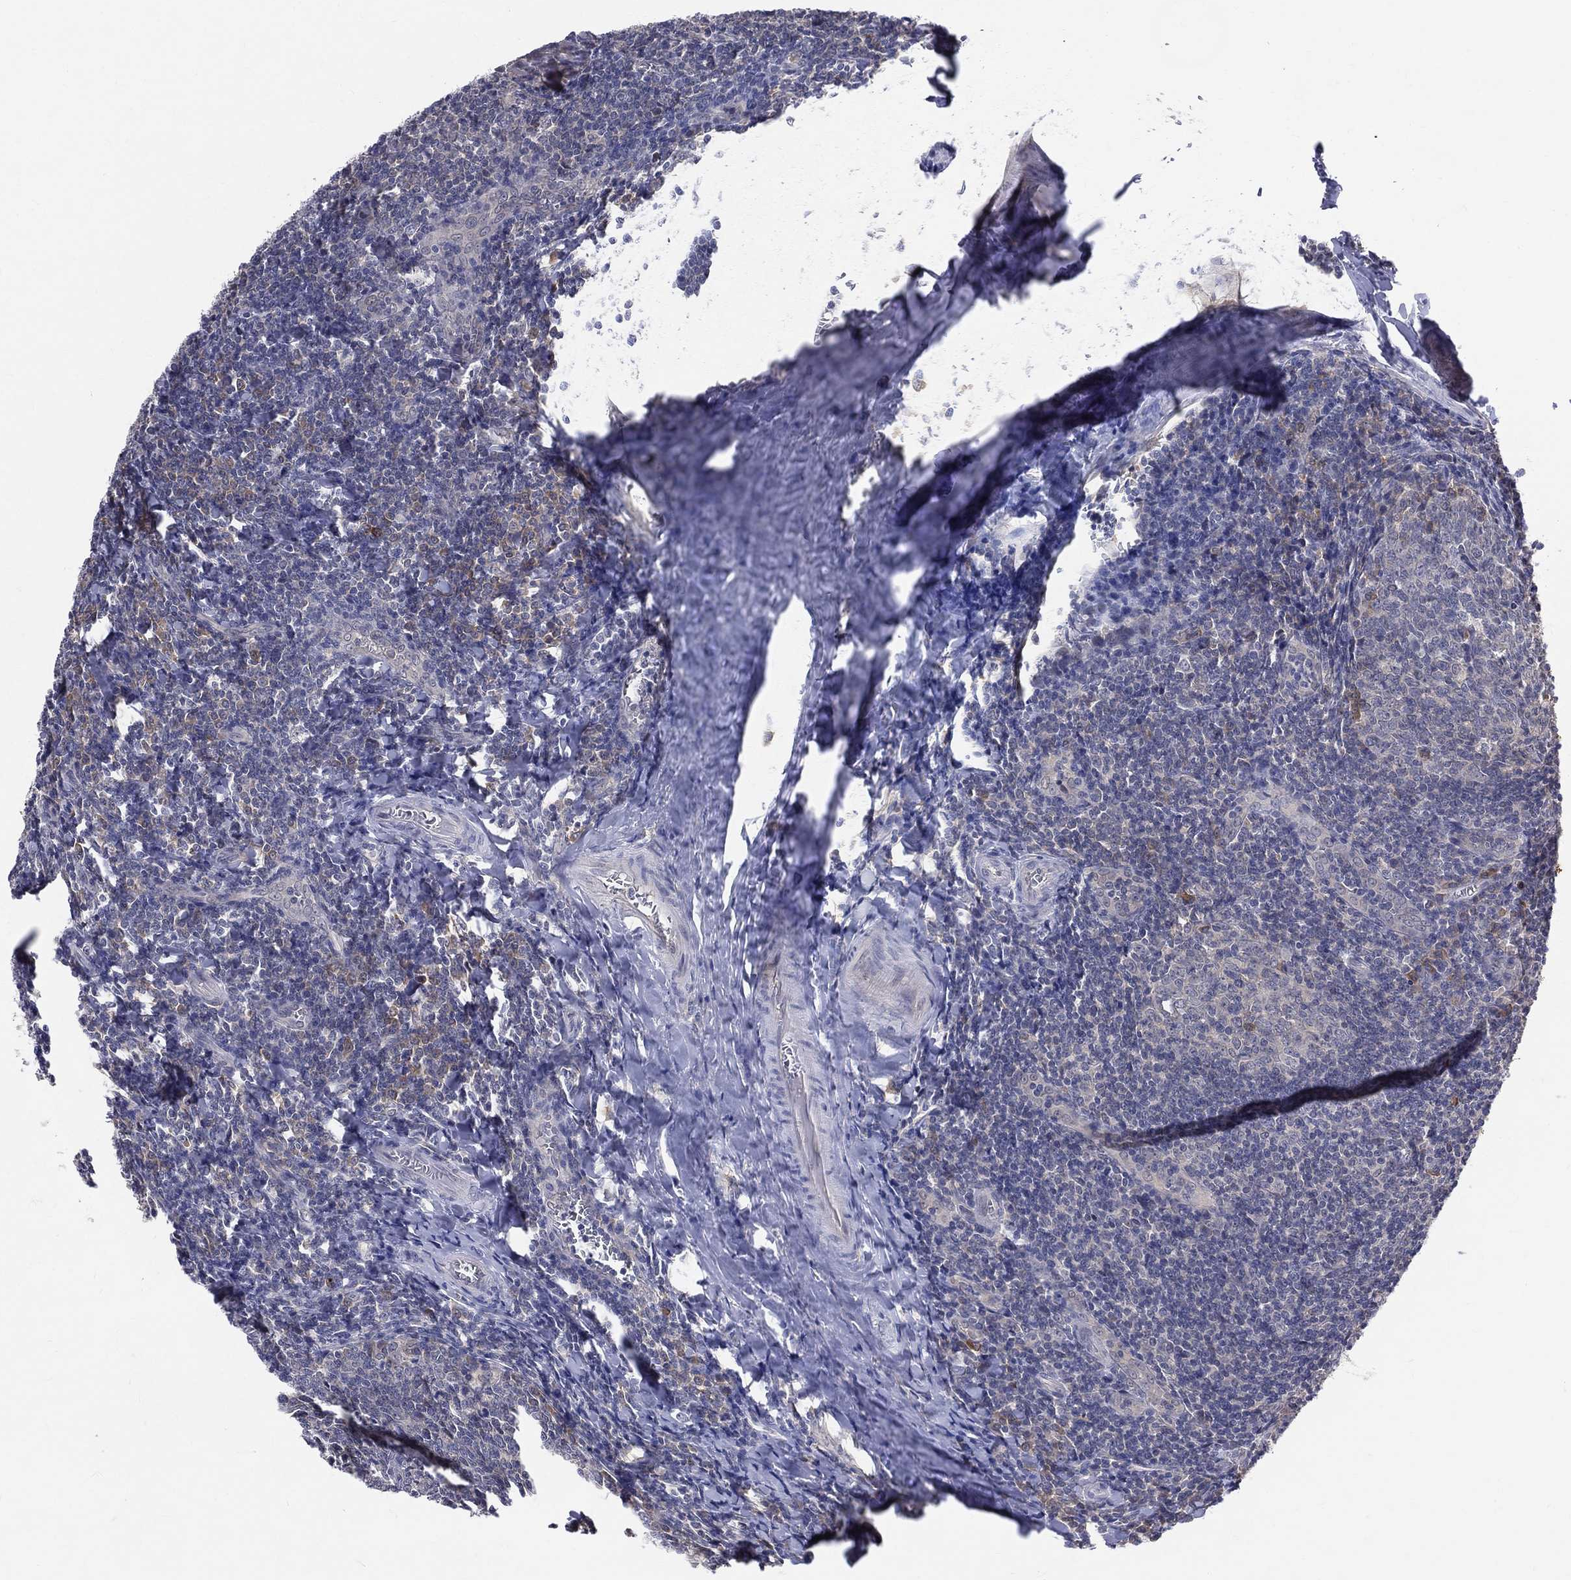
{"staining": {"intensity": "moderate", "quantity": "<25%", "location": "cytoplasmic/membranous"}, "tissue": "tonsil", "cell_type": "Germinal center cells", "image_type": "normal", "snomed": [{"axis": "morphology", "description": "Normal tissue, NOS"}, {"axis": "topography", "description": "Tonsil"}], "caption": "Germinal center cells display moderate cytoplasmic/membranous positivity in about <25% of cells in normal tonsil. The staining was performed using DAB to visualize the protein expression in brown, while the nuclei were stained in blue with hematoxylin (Magnification: 20x).", "gene": "DLG4", "patient": {"sex": "male", "age": 20}}